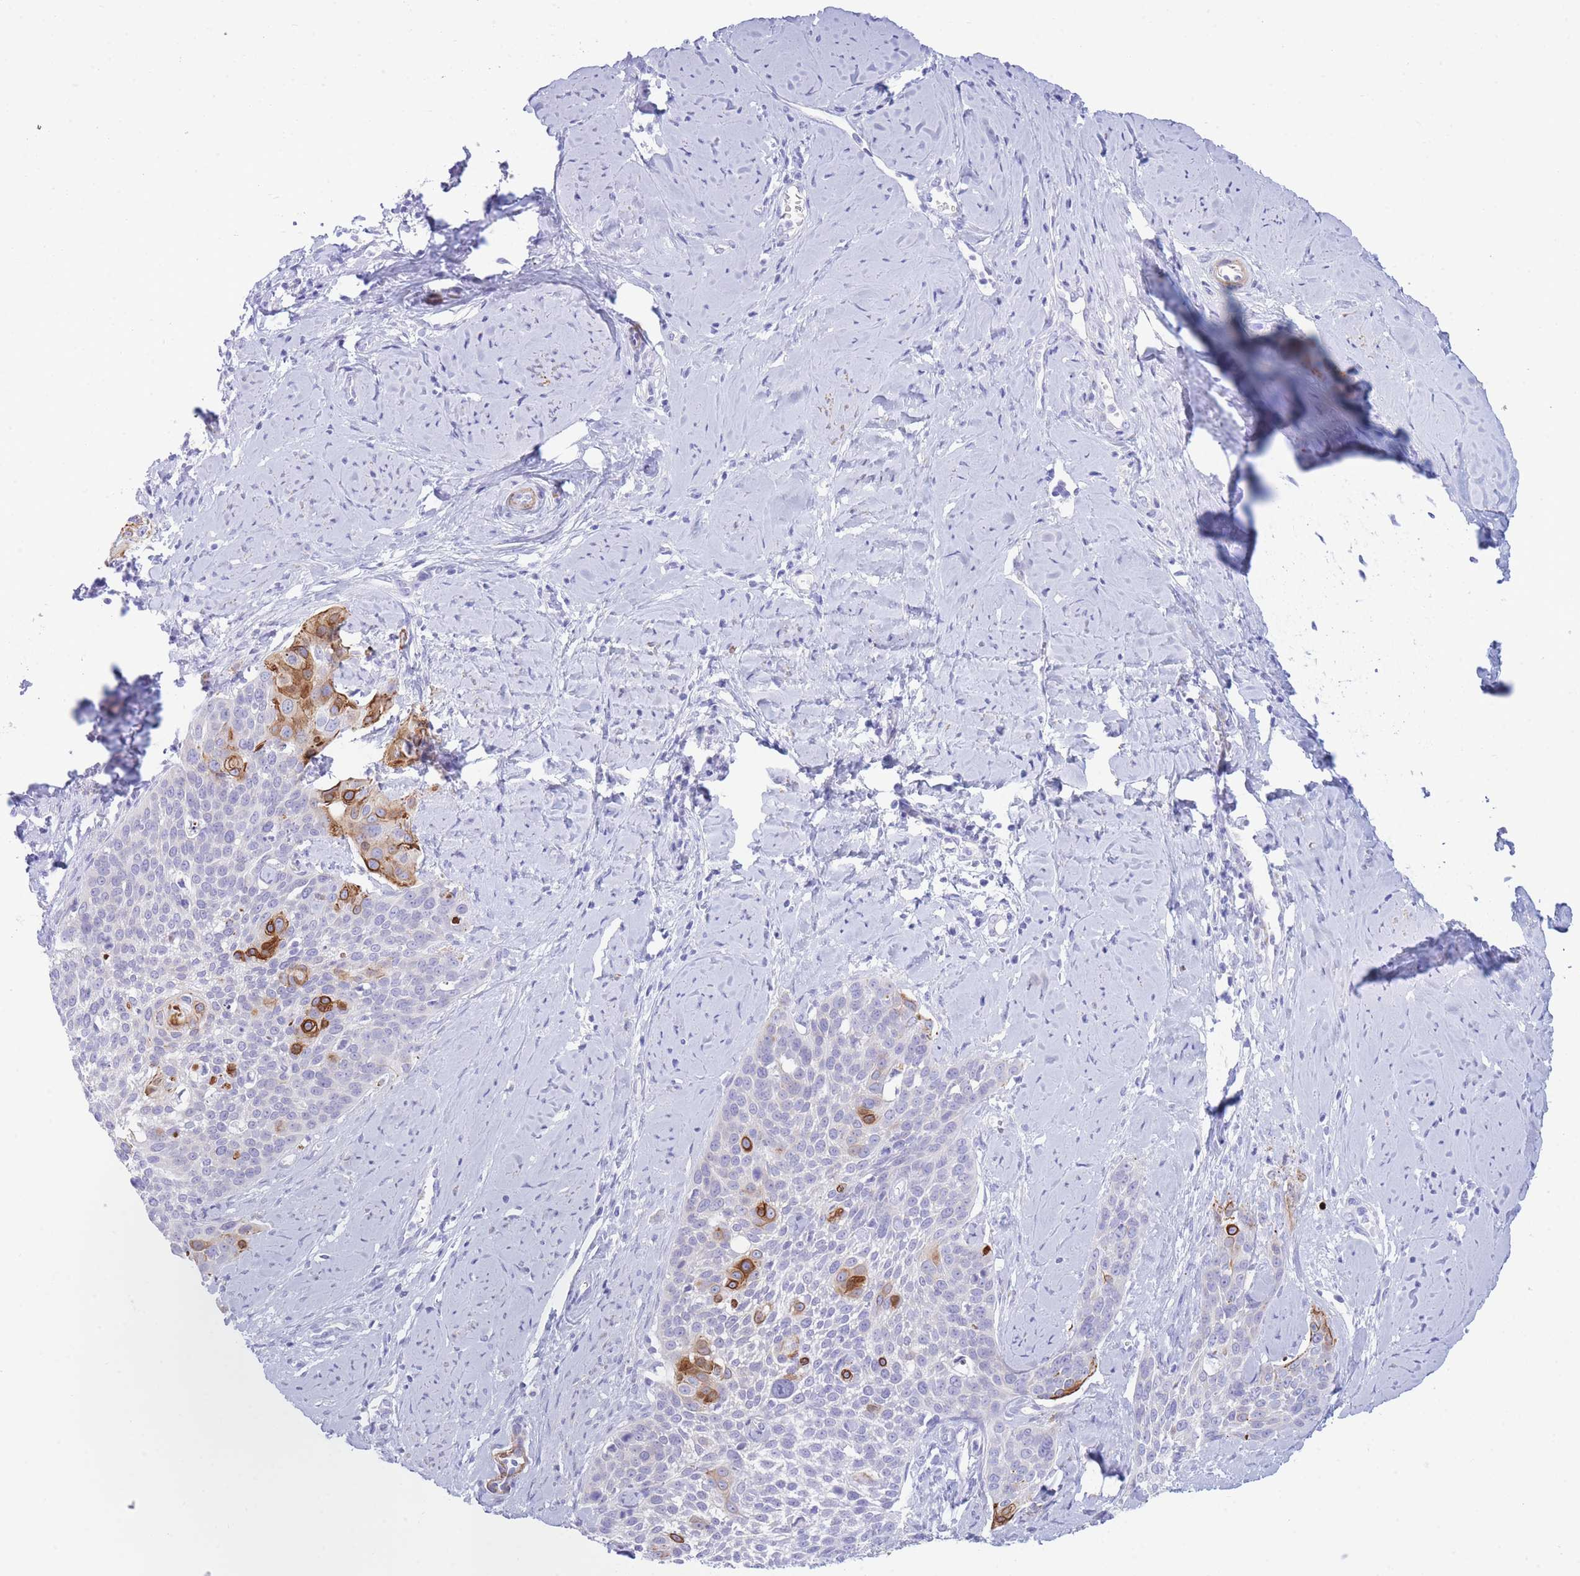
{"staining": {"intensity": "moderate", "quantity": "<25%", "location": "cytoplasmic/membranous"}, "tissue": "cervical cancer", "cell_type": "Tumor cells", "image_type": "cancer", "snomed": [{"axis": "morphology", "description": "Squamous cell carcinoma, NOS"}, {"axis": "topography", "description": "Cervix"}], "caption": "Brown immunohistochemical staining in human squamous cell carcinoma (cervical) reveals moderate cytoplasmic/membranous positivity in about <25% of tumor cells.", "gene": "VWA8", "patient": {"sex": "female", "age": 44}}